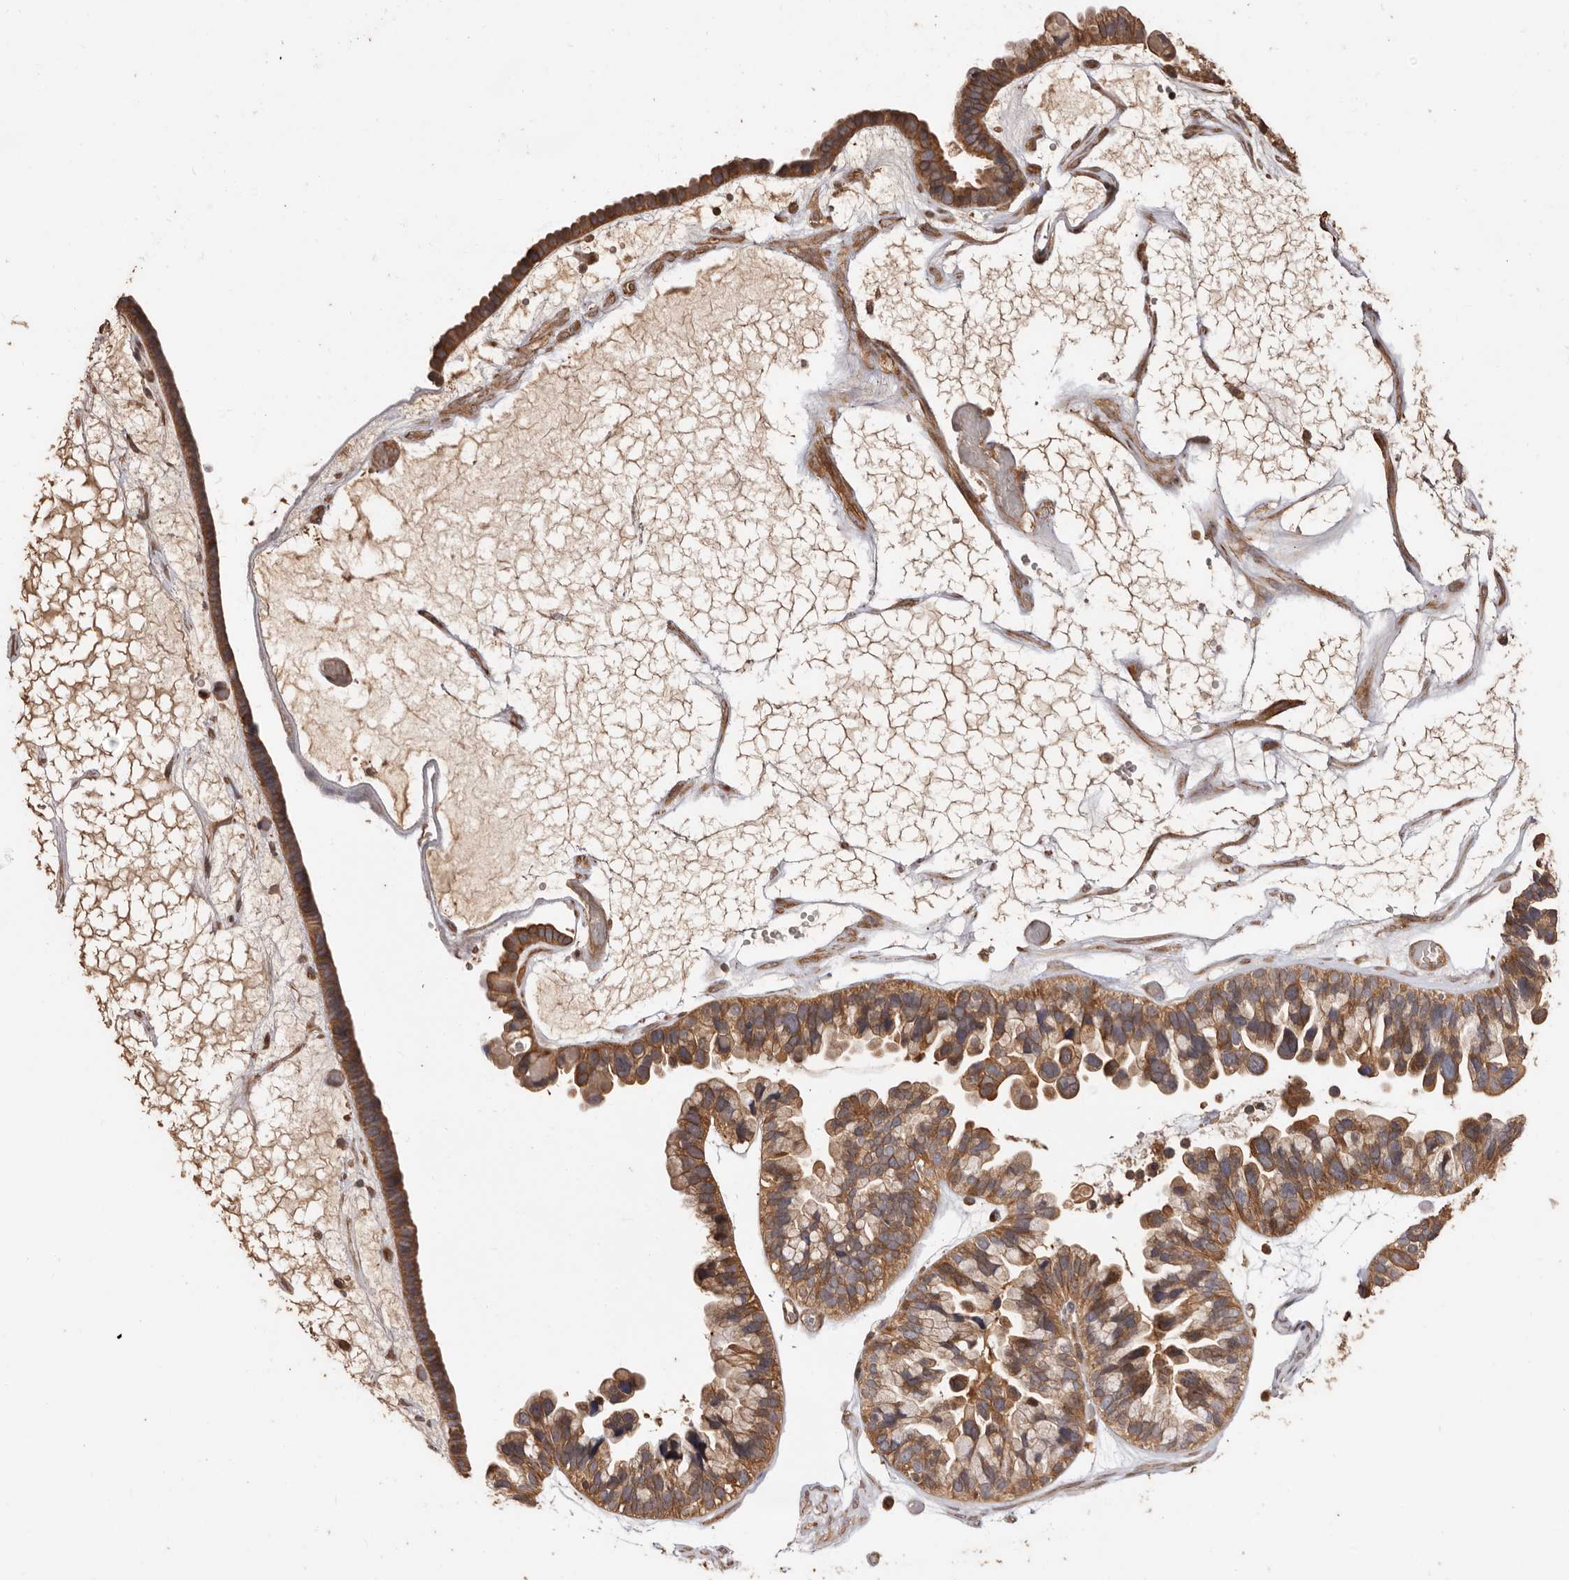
{"staining": {"intensity": "moderate", "quantity": ">75%", "location": "cytoplasmic/membranous"}, "tissue": "ovarian cancer", "cell_type": "Tumor cells", "image_type": "cancer", "snomed": [{"axis": "morphology", "description": "Cystadenocarcinoma, serous, NOS"}, {"axis": "topography", "description": "Ovary"}], "caption": "Protein staining by immunohistochemistry reveals moderate cytoplasmic/membranous positivity in about >75% of tumor cells in ovarian serous cystadenocarcinoma.", "gene": "COQ8B", "patient": {"sex": "female", "age": 56}}